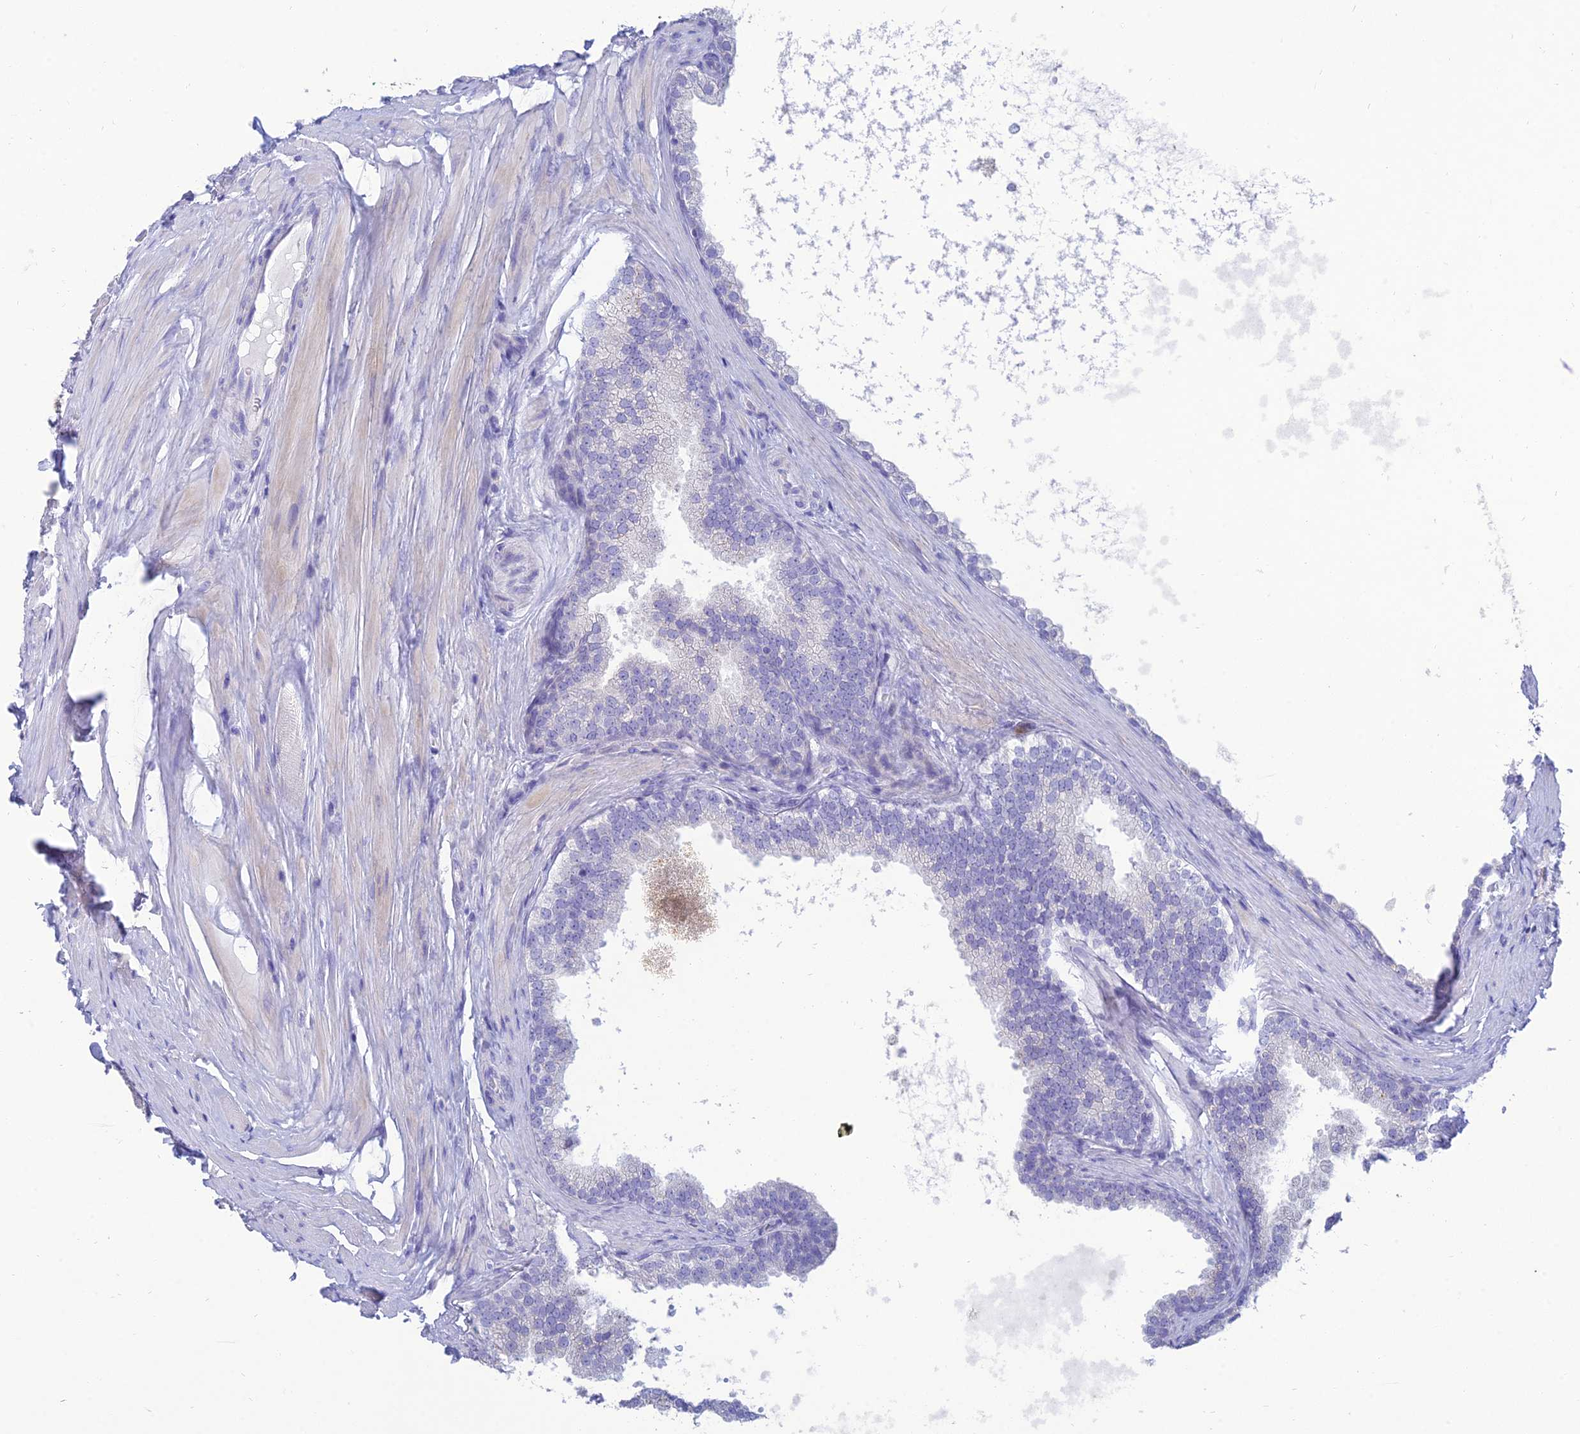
{"staining": {"intensity": "negative", "quantity": "none", "location": "none"}, "tissue": "prostate", "cell_type": "Glandular cells", "image_type": "normal", "snomed": [{"axis": "morphology", "description": "Normal tissue, NOS"}, {"axis": "topography", "description": "Prostate"}], "caption": "Immunohistochemistry of unremarkable prostate reveals no positivity in glandular cells. Brightfield microscopy of immunohistochemistry stained with DAB (brown) and hematoxylin (blue), captured at high magnification.", "gene": "MAL2", "patient": {"sex": "male", "age": 60}}